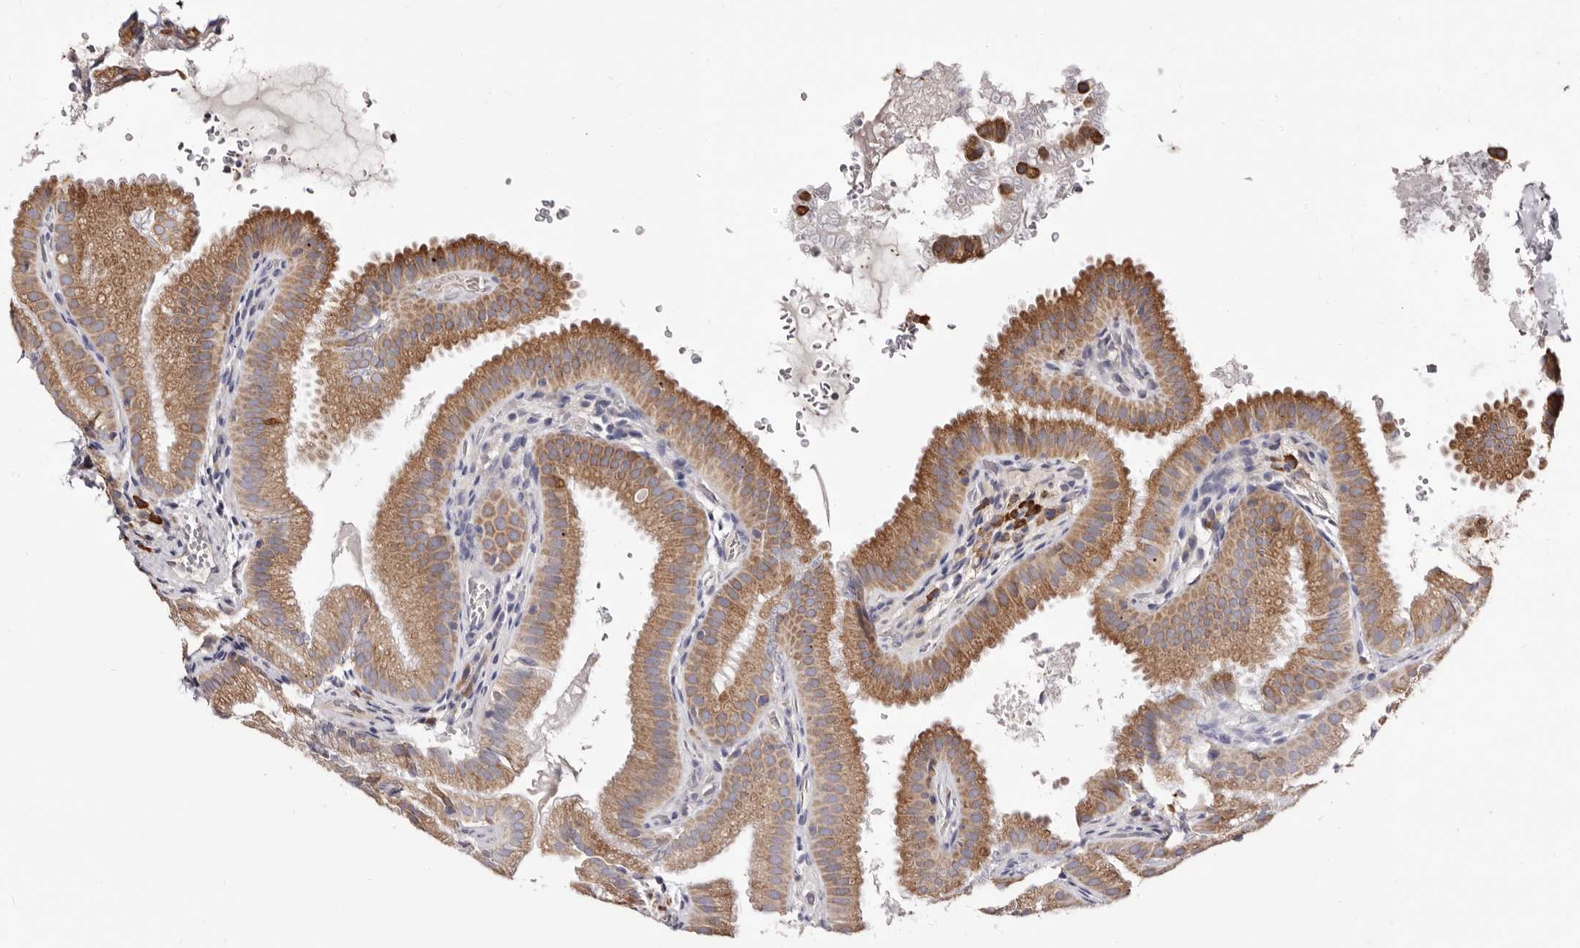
{"staining": {"intensity": "moderate", "quantity": ">75%", "location": "cytoplasmic/membranous"}, "tissue": "gallbladder", "cell_type": "Glandular cells", "image_type": "normal", "snomed": [{"axis": "morphology", "description": "Normal tissue, NOS"}, {"axis": "topography", "description": "Gallbladder"}], "caption": "Approximately >75% of glandular cells in normal gallbladder display moderate cytoplasmic/membranous protein positivity as visualized by brown immunohistochemical staining.", "gene": "ACBD6", "patient": {"sex": "female", "age": 30}}